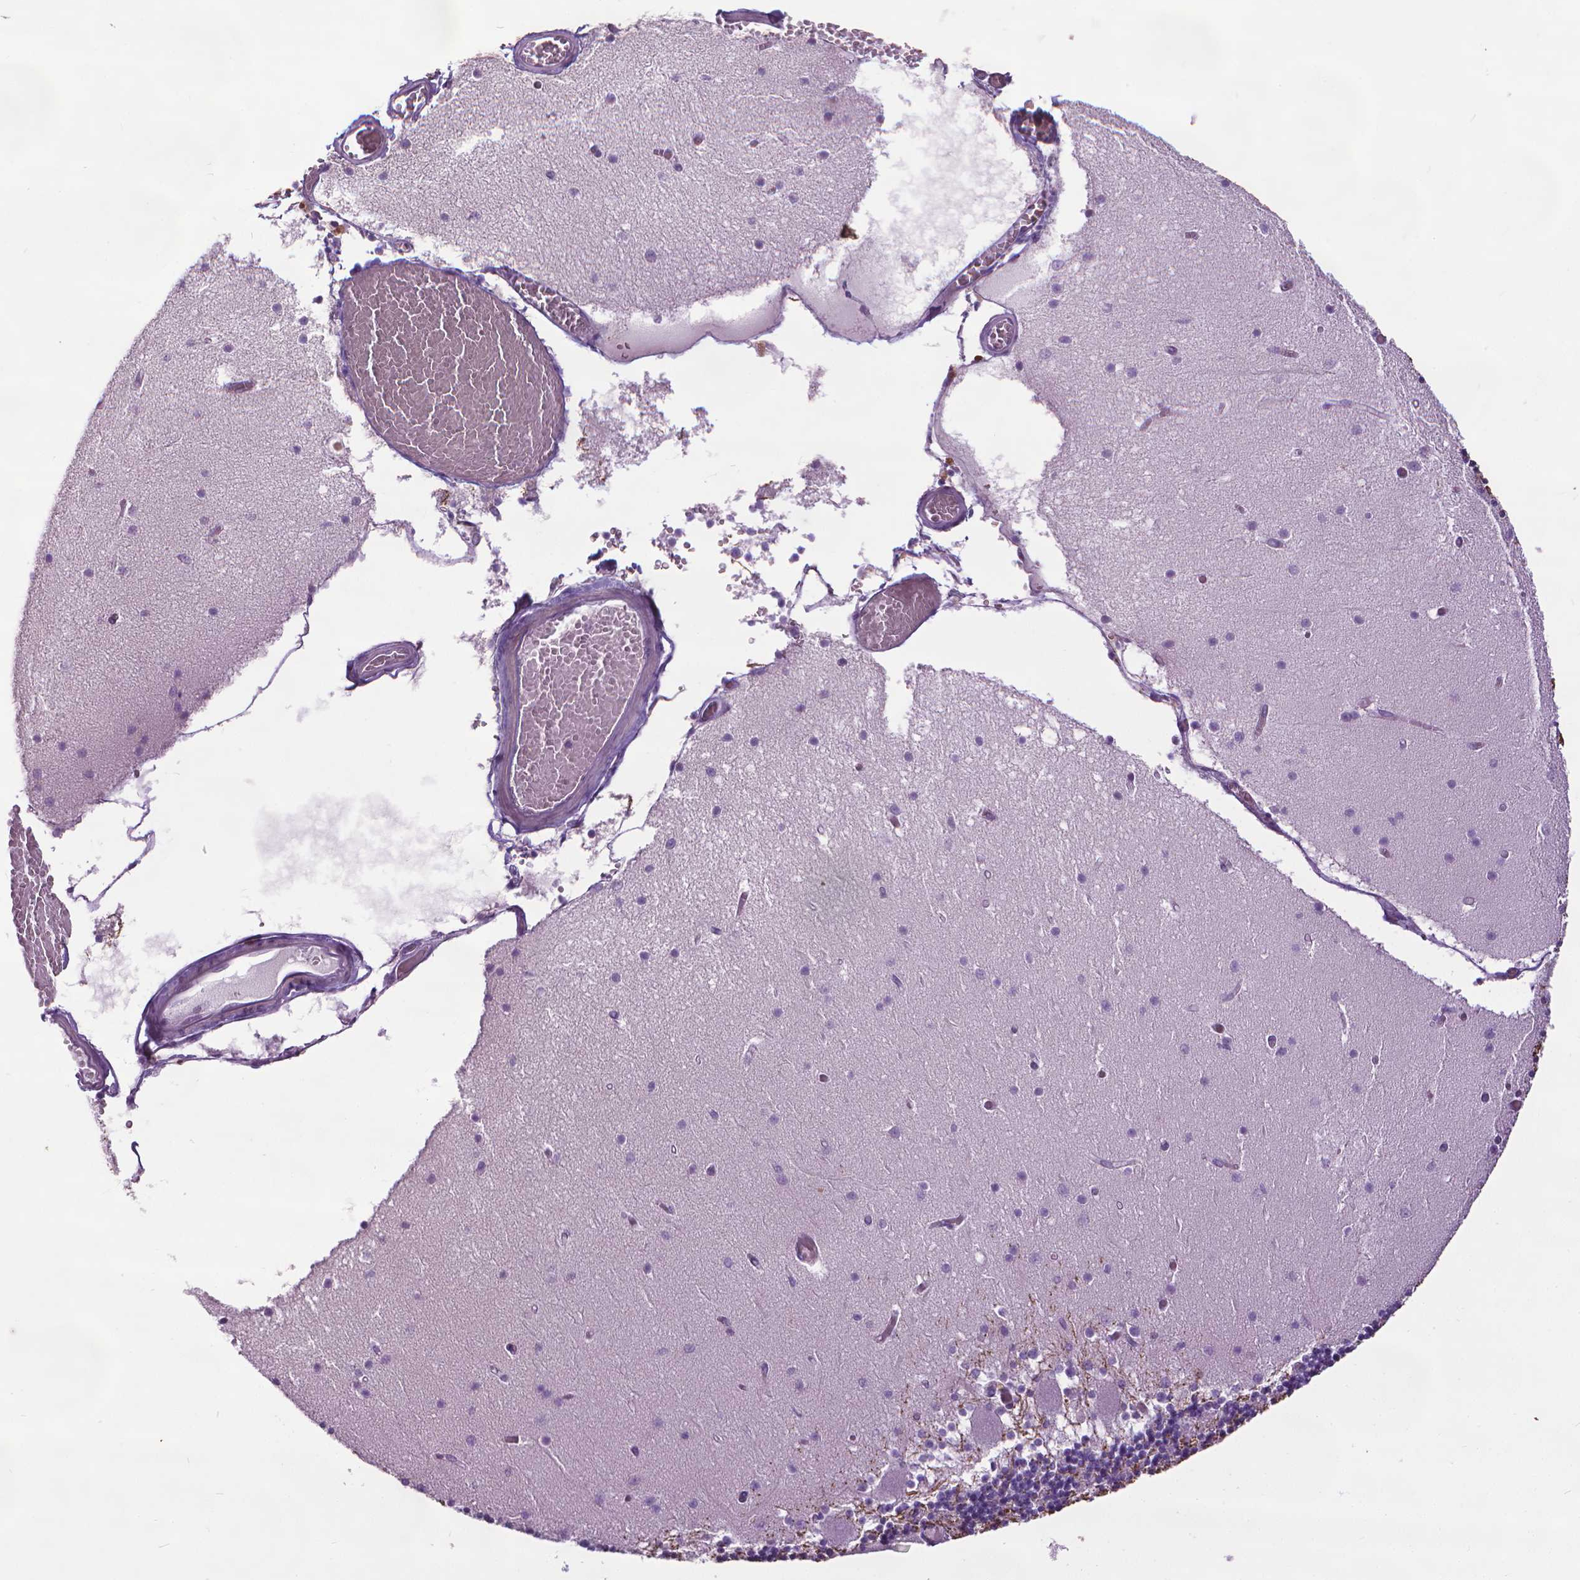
{"staining": {"intensity": "negative", "quantity": "none", "location": "none"}, "tissue": "cerebellum", "cell_type": "Cells in granular layer", "image_type": "normal", "snomed": [{"axis": "morphology", "description": "Normal tissue, NOS"}, {"axis": "topography", "description": "Cerebellum"}], "caption": "Immunohistochemistry histopathology image of benign cerebellum stained for a protein (brown), which reveals no expression in cells in granular layer.", "gene": "DNAI7", "patient": {"sex": "female", "age": 28}}